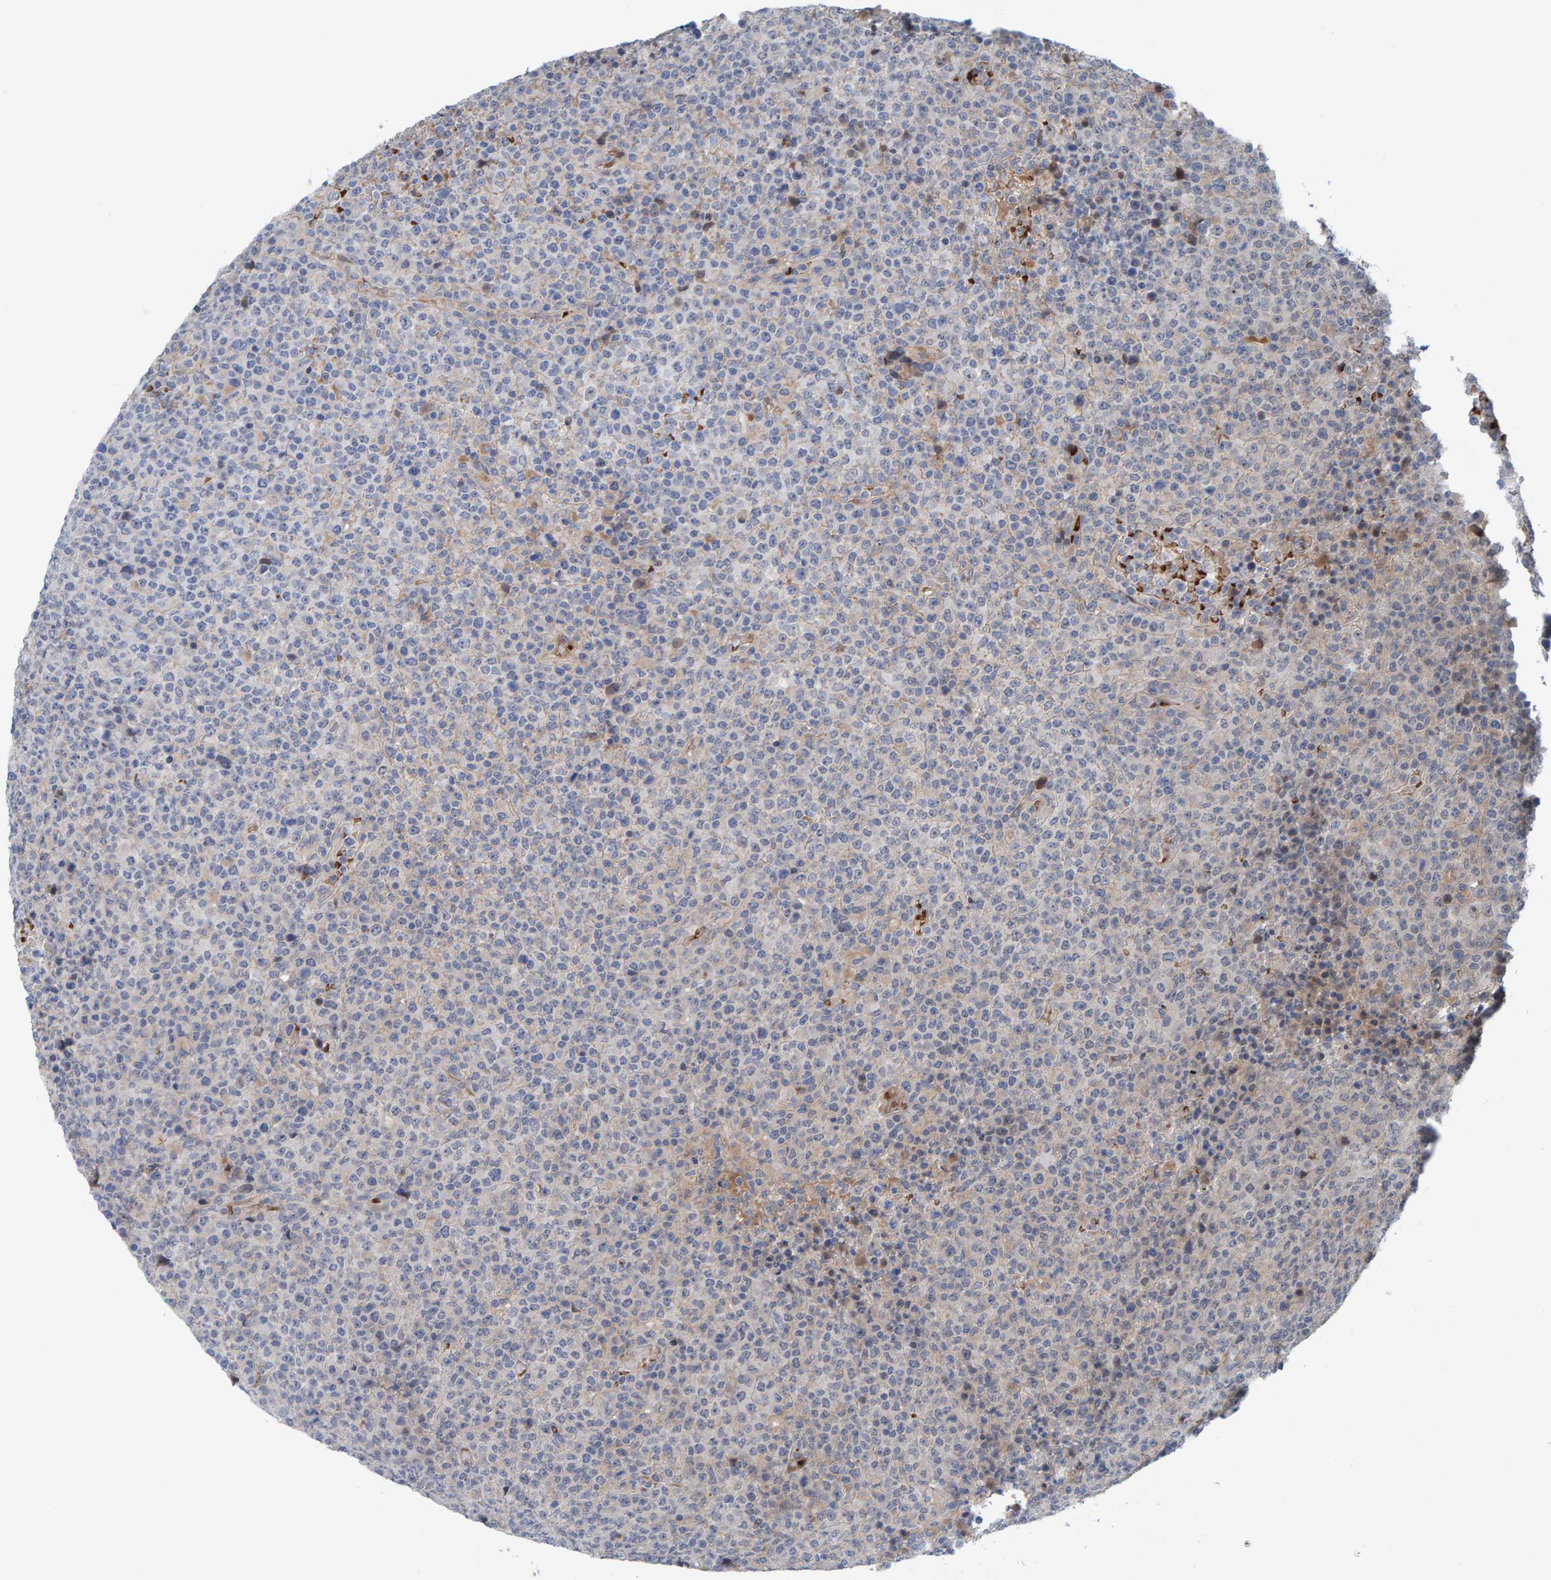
{"staining": {"intensity": "negative", "quantity": "none", "location": "none"}, "tissue": "lymphoma", "cell_type": "Tumor cells", "image_type": "cancer", "snomed": [{"axis": "morphology", "description": "Malignant lymphoma, non-Hodgkin's type, High grade"}, {"axis": "topography", "description": "Lymph node"}], "caption": "The histopathology image demonstrates no significant expression in tumor cells of malignant lymphoma, non-Hodgkin's type (high-grade).", "gene": "MFSD6L", "patient": {"sex": "male", "age": 13}}